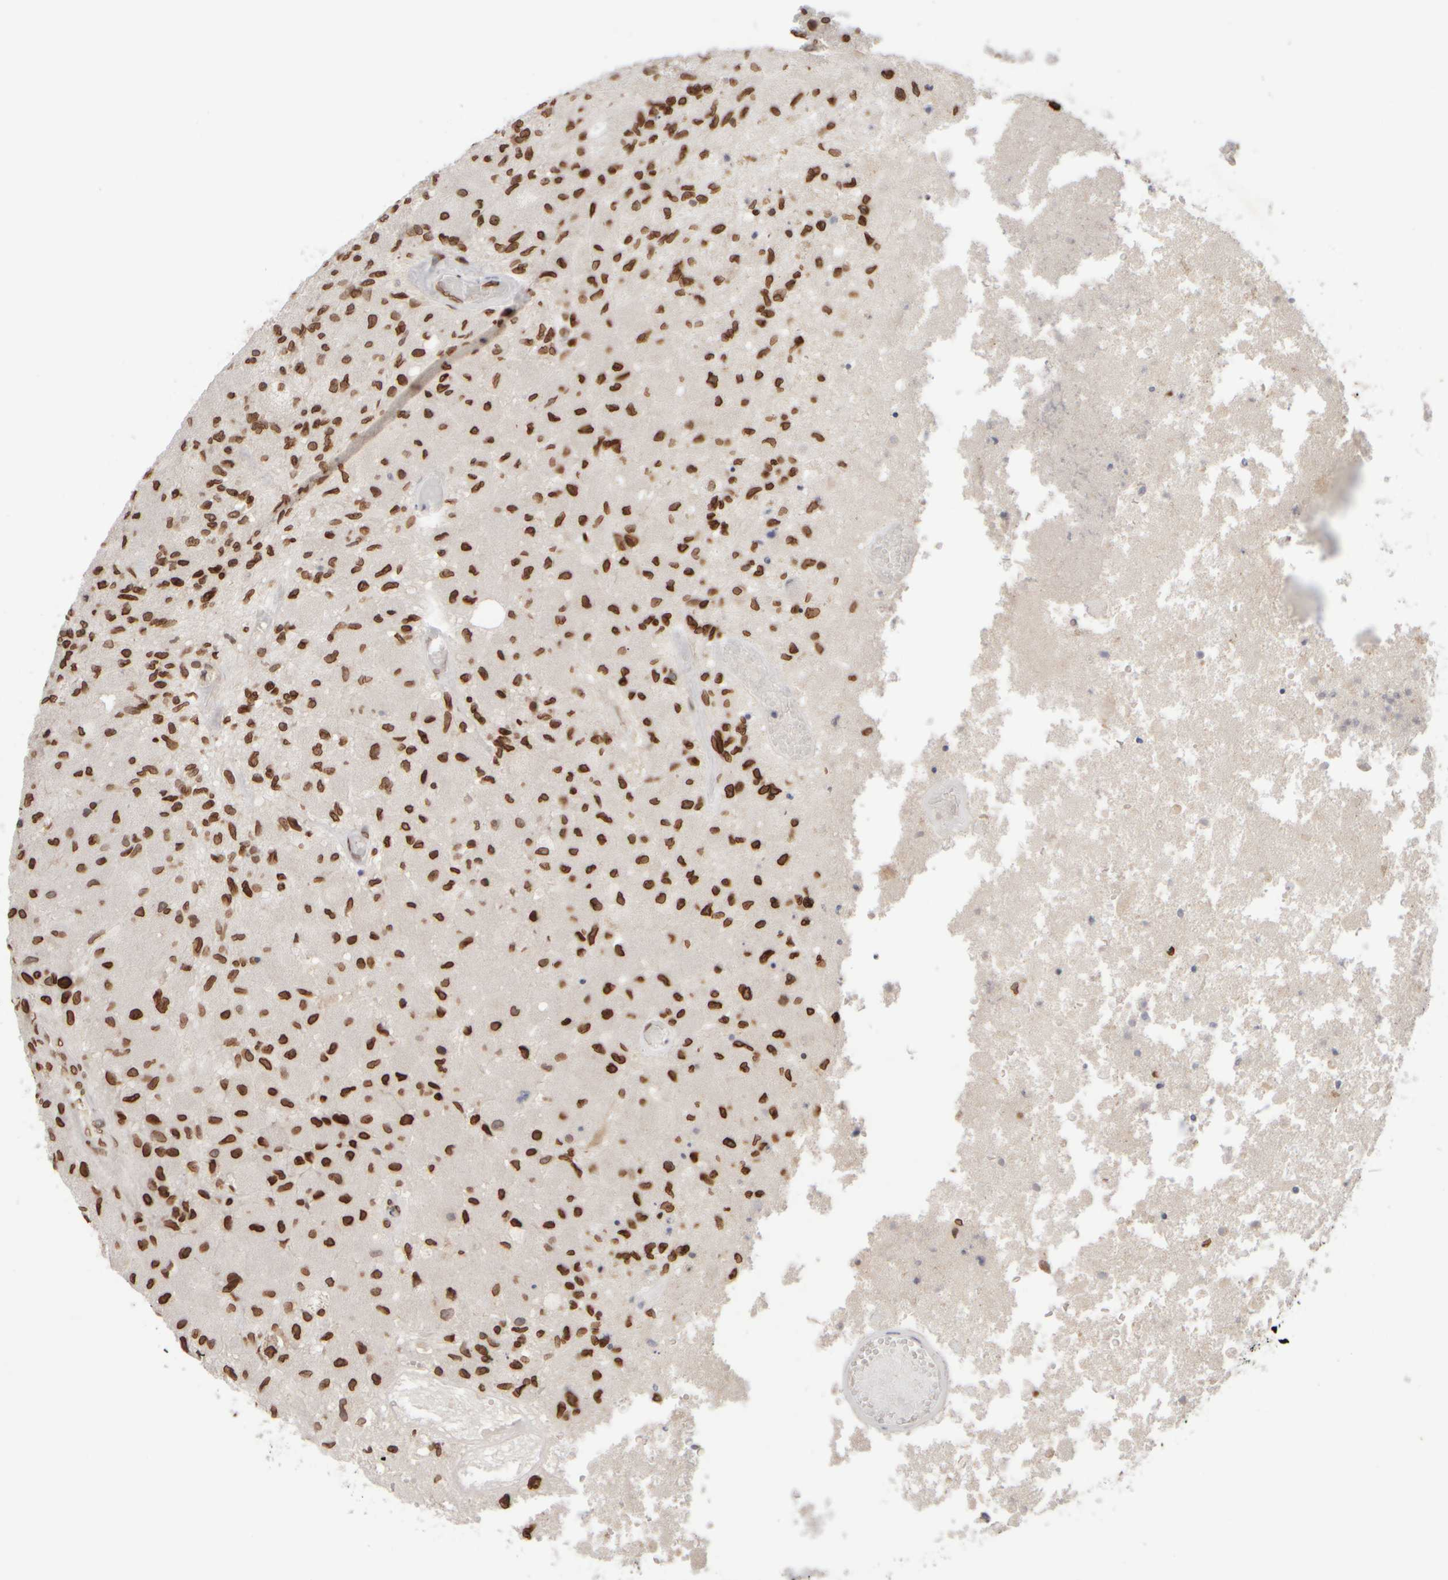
{"staining": {"intensity": "strong", "quantity": ">75%", "location": "cytoplasmic/membranous,nuclear"}, "tissue": "glioma", "cell_type": "Tumor cells", "image_type": "cancer", "snomed": [{"axis": "morphology", "description": "Normal tissue, NOS"}, {"axis": "morphology", "description": "Glioma, malignant, High grade"}, {"axis": "topography", "description": "Cerebral cortex"}], "caption": "The micrograph exhibits immunohistochemical staining of high-grade glioma (malignant). There is strong cytoplasmic/membranous and nuclear staining is seen in about >75% of tumor cells. (DAB IHC, brown staining for protein, blue staining for nuclei).", "gene": "ZC3HC1", "patient": {"sex": "male", "age": 77}}